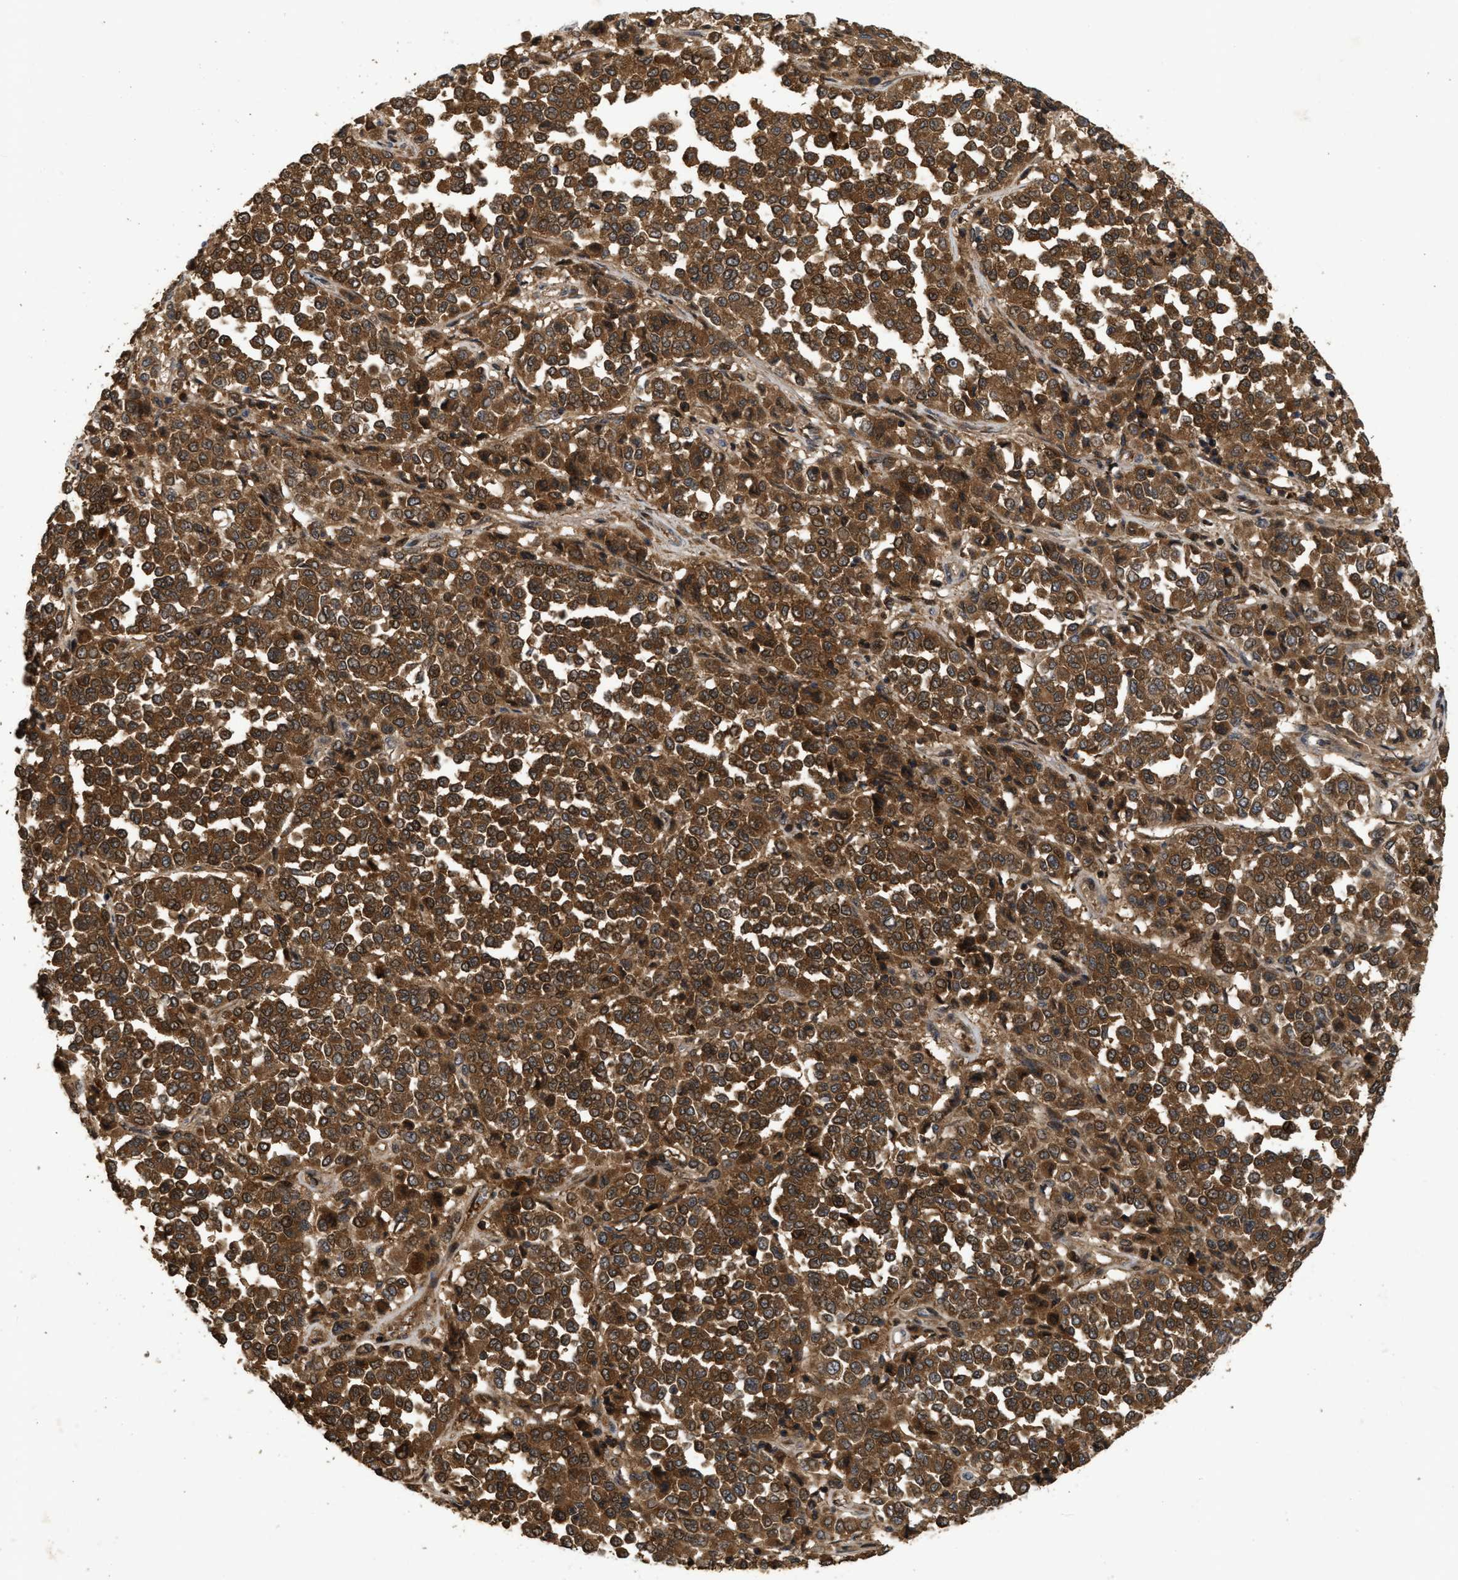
{"staining": {"intensity": "strong", "quantity": ">75%", "location": "cytoplasmic/membranous,nuclear"}, "tissue": "melanoma", "cell_type": "Tumor cells", "image_type": "cancer", "snomed": [{"axis": "morphology", "description": "Malignant melanoma, Metastatic site"}, {"axis": "topography", "description": "Pancreas"}], "caption": "High-magnification brightfield microscopy of melanoma stained with DAB (3,3'-diaminobenzidine) (brown) and counterstained with hematoxylin (blue). tumor cells exhibit strong cytoplasmic/membranous and nuclear positivity is appreciated in approximately>75% of cells.", "gene": "CBR3", "patient": {"sex": "female", "age": 30}}